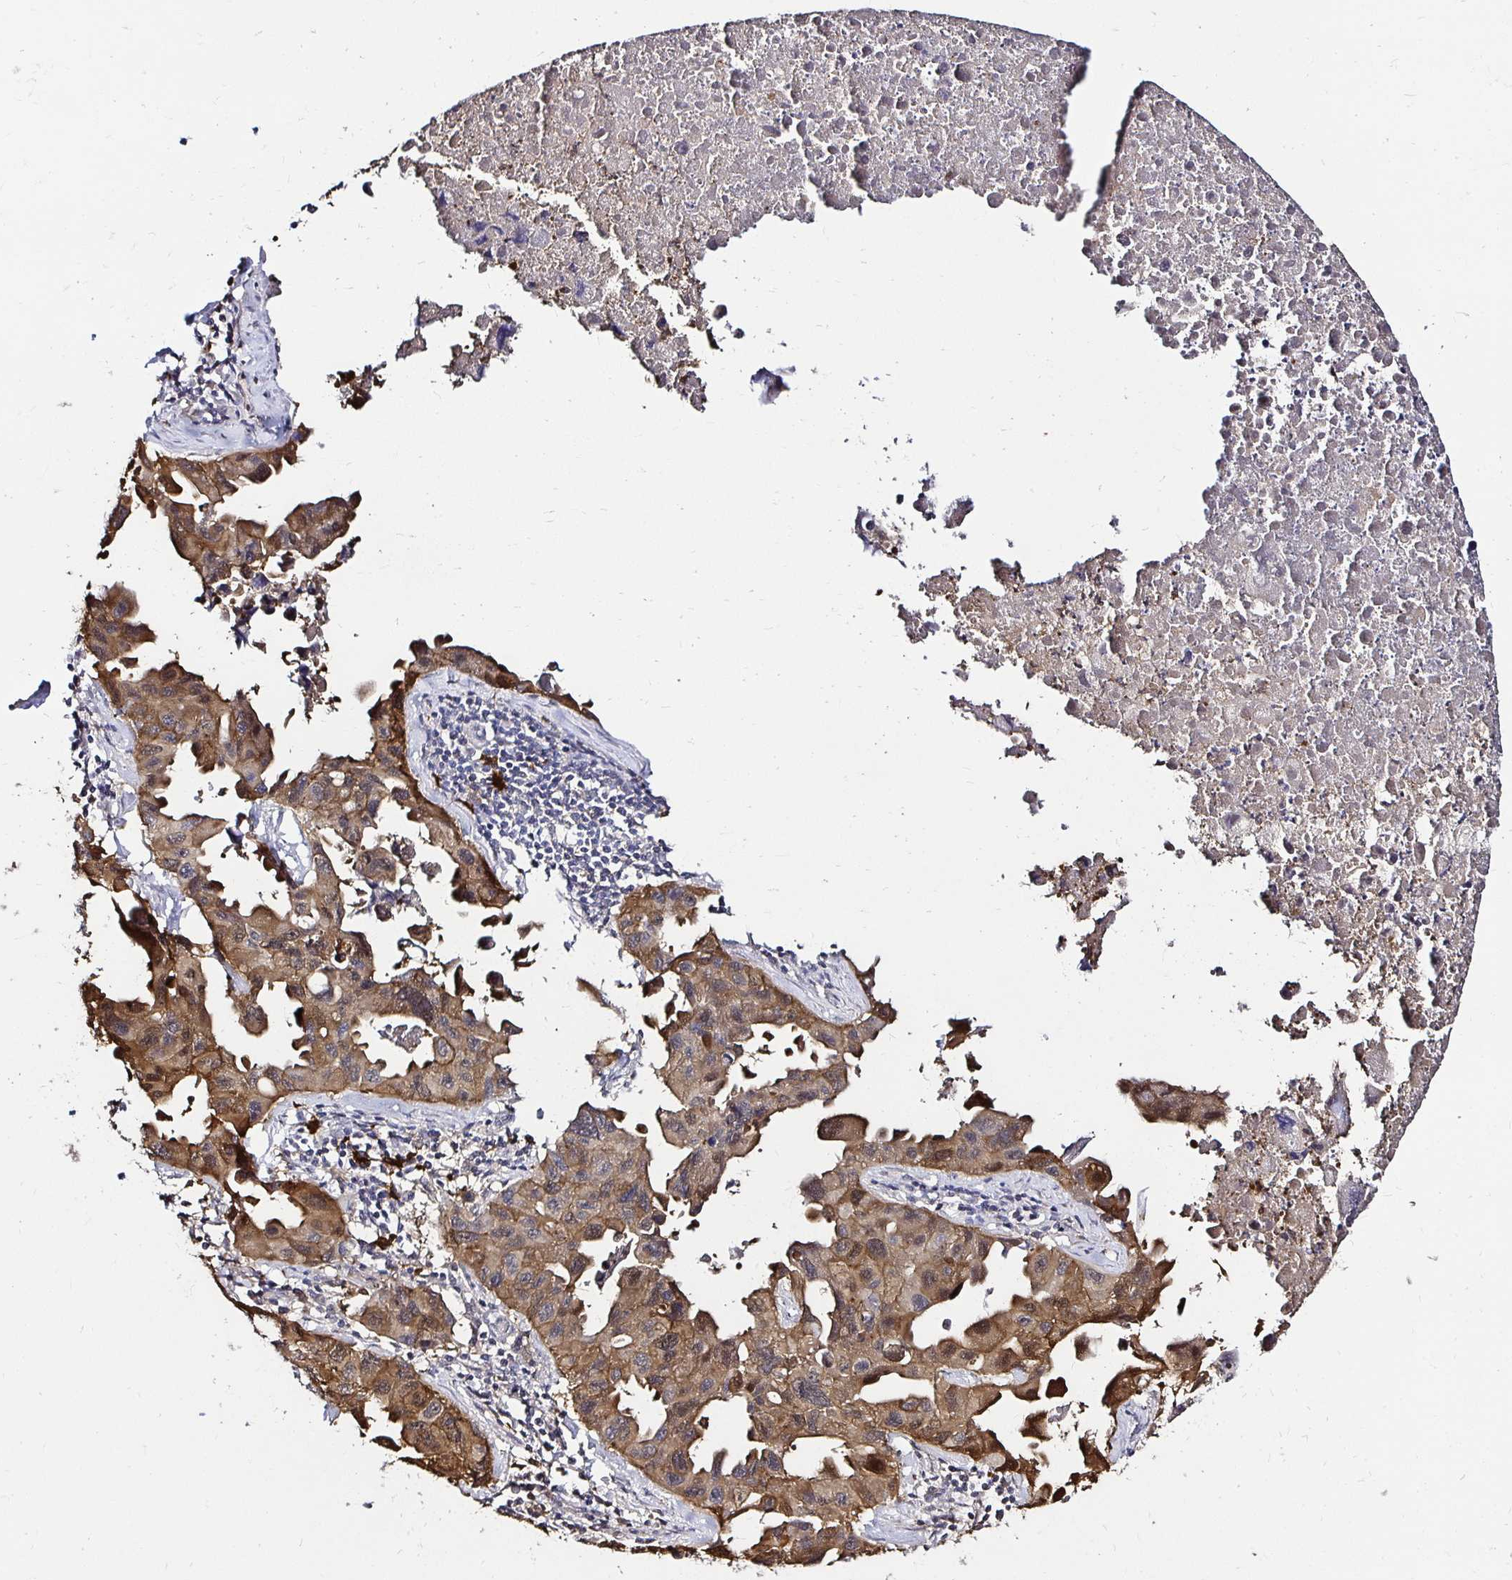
{"staining": {"intensity": "moderate", "quantity": "25%-75%", "location": "cytoplasmic/membranous"}, "tissue": "lung cancer", "cell_type": "Tumor cells", "image_type": "cancer", "snomed": [{"axis": "morphology", "description": "Adenocarcinoma, NOS"}, {"axis": "topography", "description": "Lymph node"}, {"axis": "topography", "description": "Lung"}], "caption": "Human lung adenocarcinoma stained for a protein (brown) demonstrates moderate cytoplasmic/membranous positive staining in approximately 25%-75% of tumor cells.", "gene": "TXN", "patient": {"sex": "male", "age": 64}}